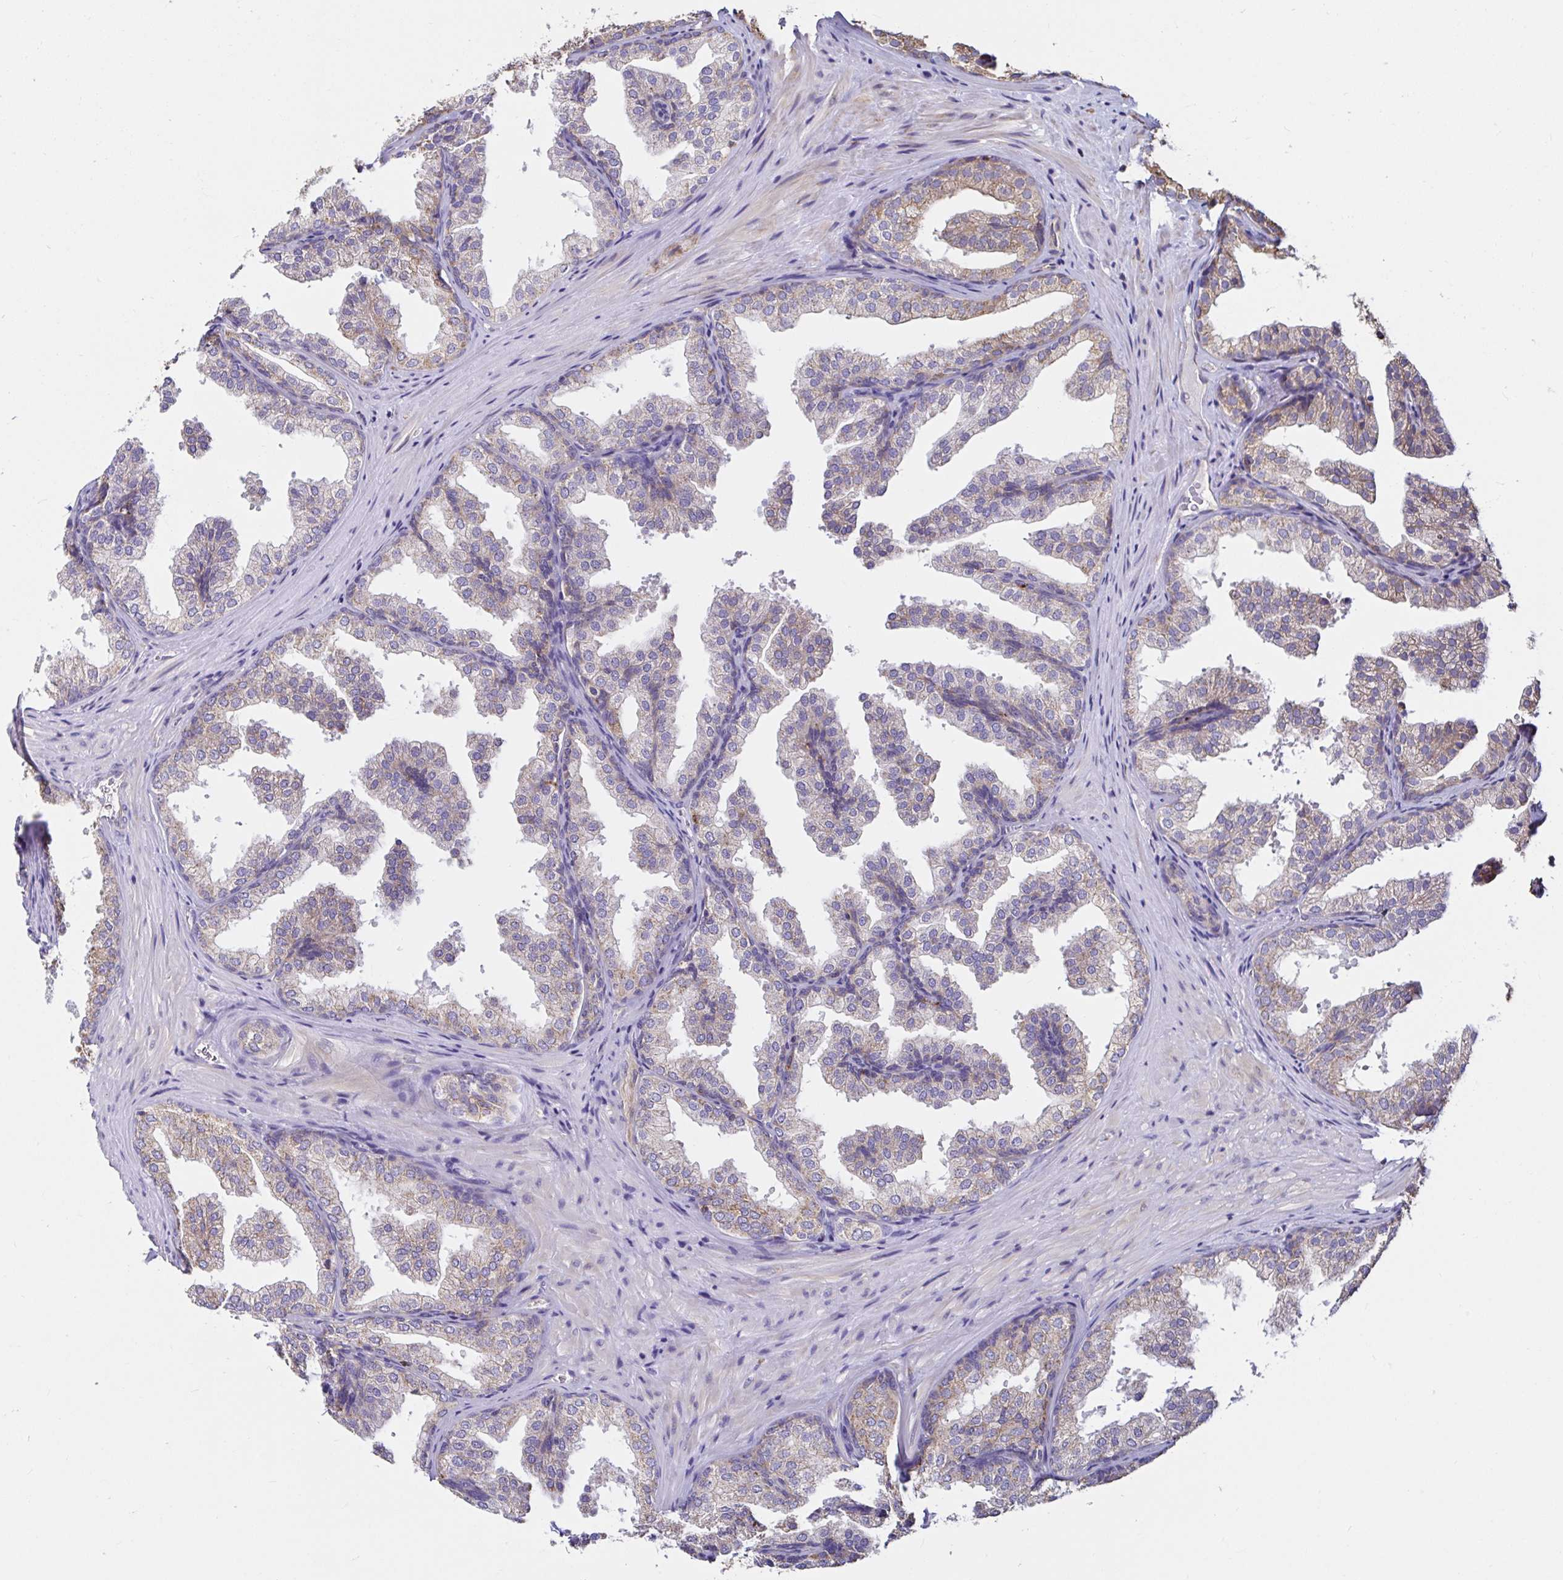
{"staining": {"intensity": "weak", "quantity": "25%-75%", "location": "cytoplasmic/membranous"}, "tissue": "prostate", "cell_type": "Glandular cells", "image_type": "normal", "snomed": [{"axis": "morphology", "description": "Normal tissue, NOS"}, {"axis": "topography", "description": "Prostate"}], "caption": "The image displays immunohistochemical staining of benign prostate. There is weak cytoplasmic/membranous expression is identified in approximately 25%-75% of glandular cells.", "gene": "MSR1", "patient": {"sex": "male", "age": 37}}